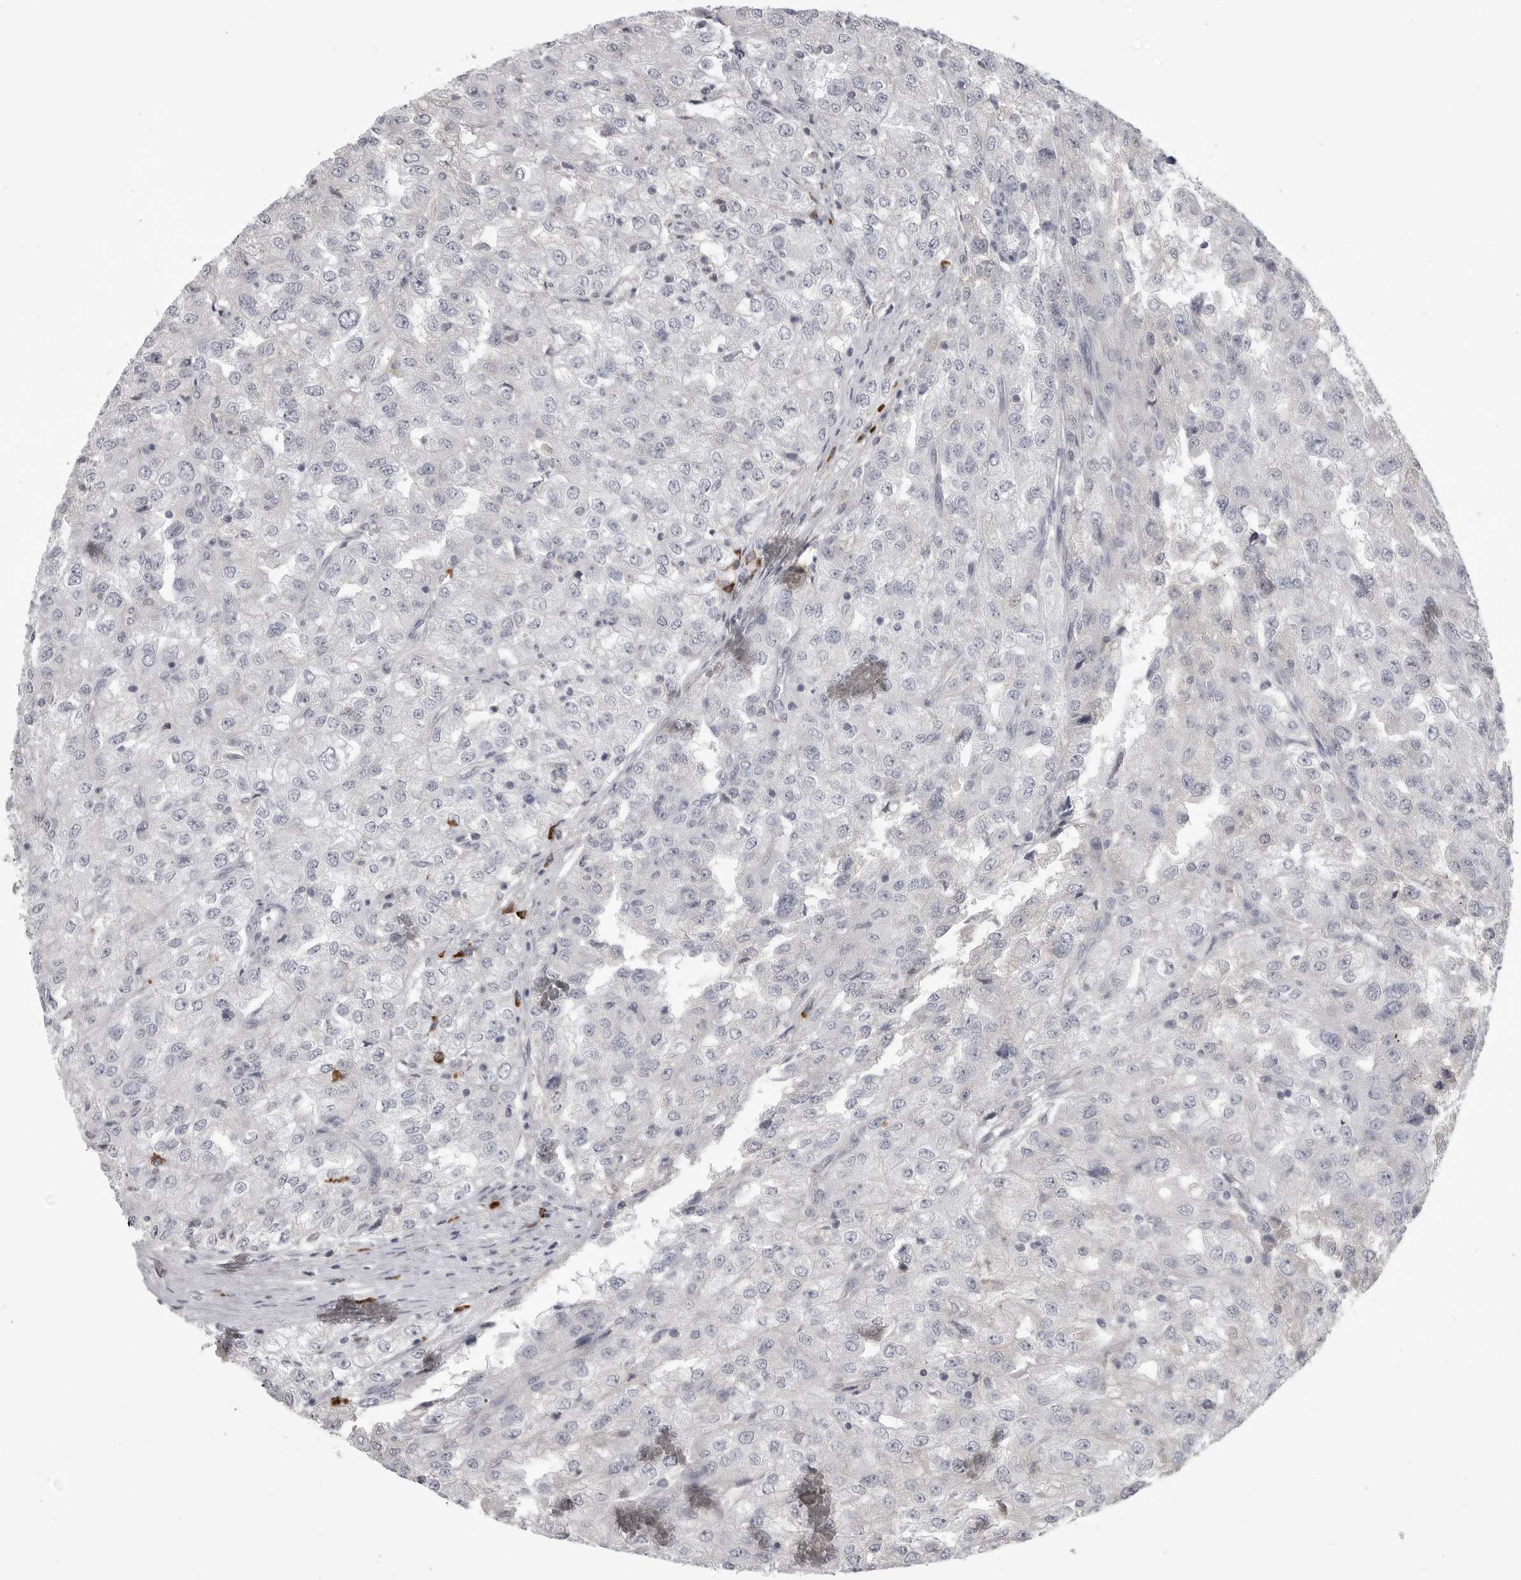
{"staining": {"intensity": "negative", "quantity": "none", "location": "none"}, "tissue": "renal cancer", "cell_type": "Tumor cells", "image_type": "cancer", "snomed": [{"axis": "morphology", "description": "Adenocarcinoma, NOS"}, {"axis": "topography", "description": "Kidney"}], "caption": "Immunohistochemistry image of neoplastic tissue: renal adenocarcinoma stained with DAB (3,3'-diaminobenzidine) reveals no significant protein staining in tumor cells. (DAB (3,3'-diaminobenzidine) immunohistochemistry (IHC), high magnification).", "gene": "FKBP2", "patient": {"sex": "female", "age": 54}}